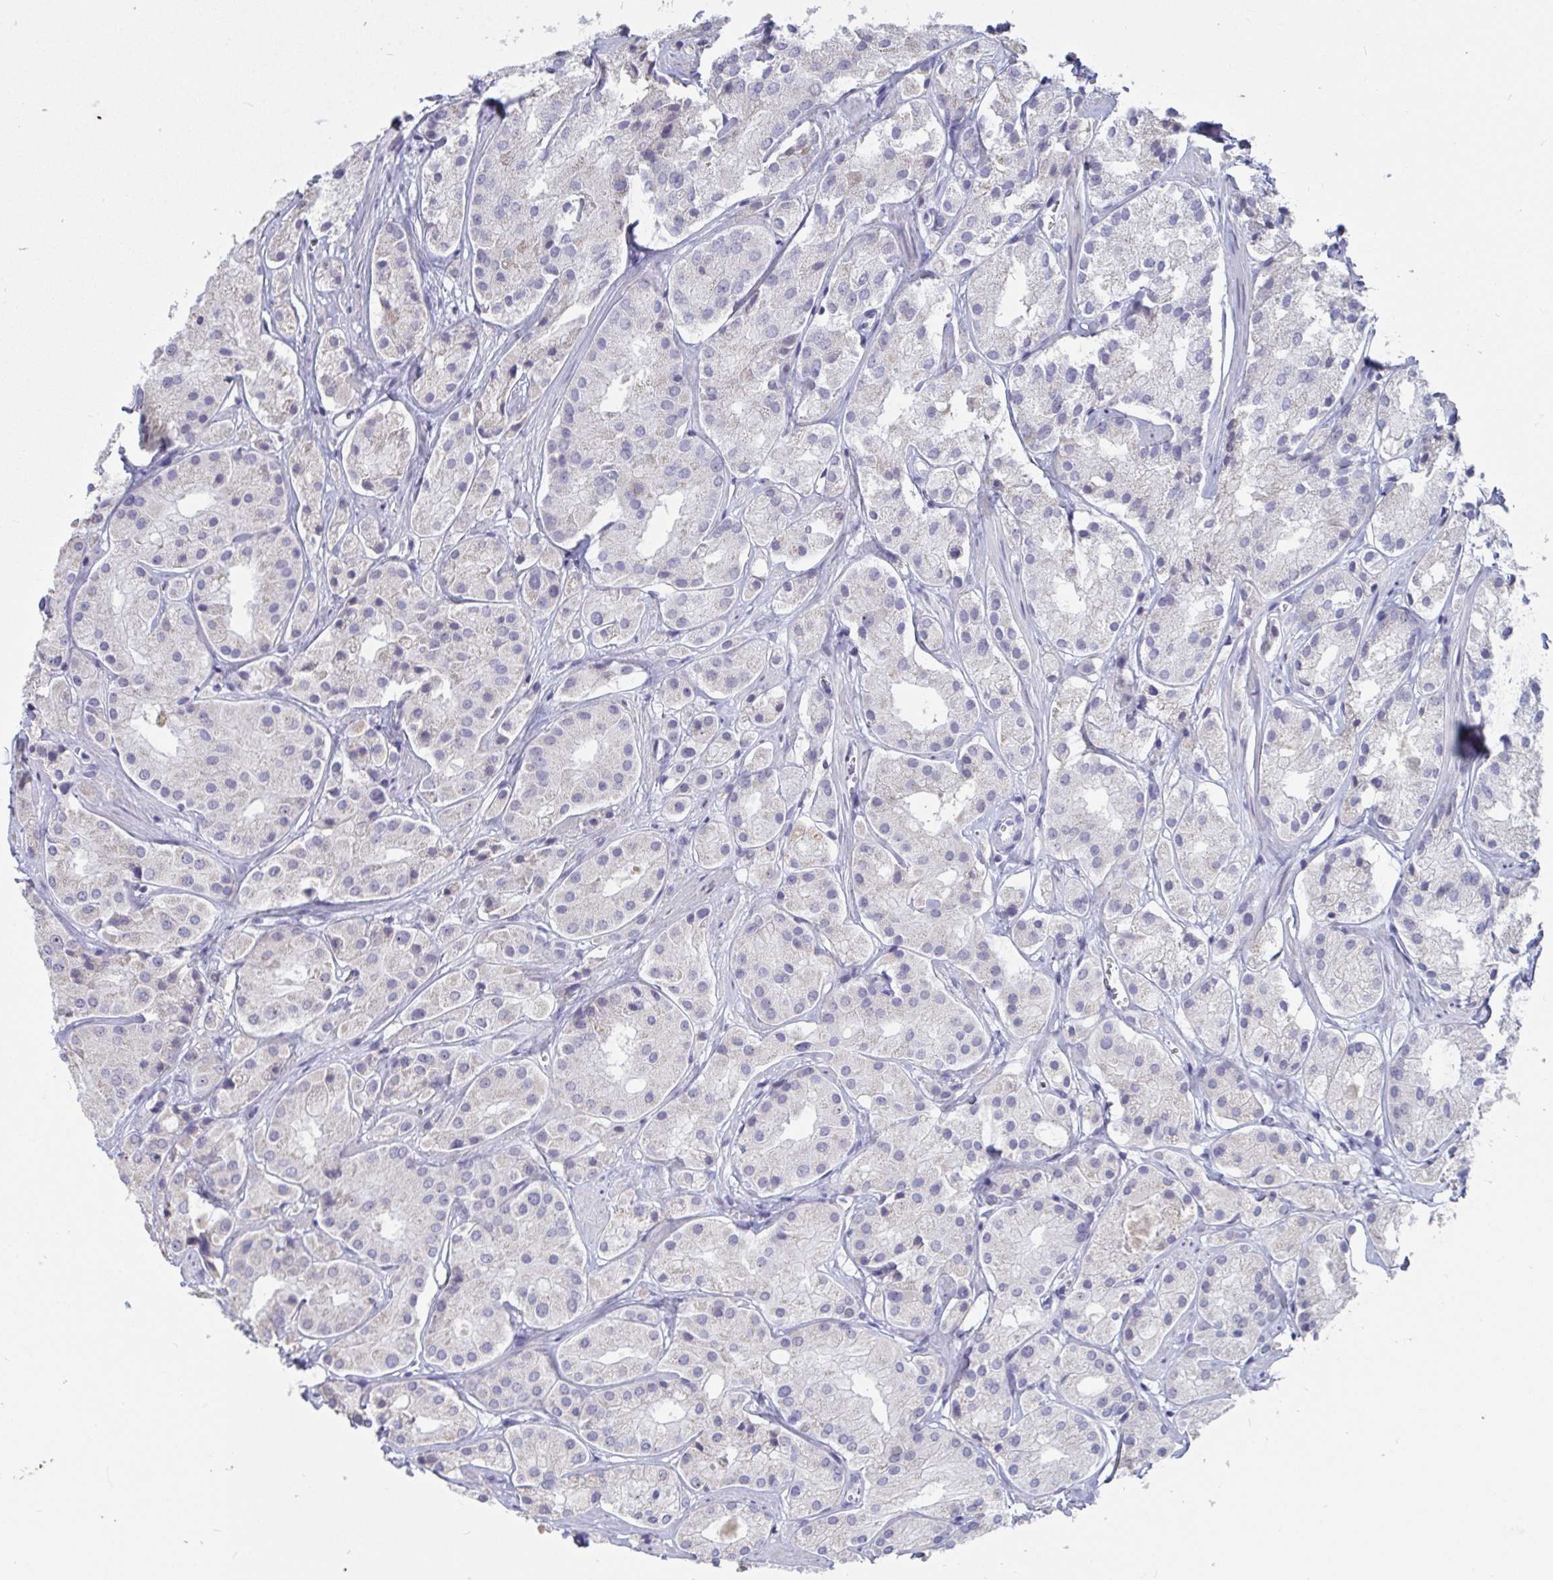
{"staining": {"intensity": "negative", "quantity": "none", "location": "none"}, "tissue": "prostate cancer", "cell_type": "Tumor cells", "image_type": "cancer", "snomed": [{"axis": "morphology", "description": "Adenocarcinoma, Low grade"}, {"axis": "topography", "description": "Prostate"}], "caption": "This is a micrograph of immunohistochemistry (IHC) staining of prostate cancer (adenocarcinoma (low-grade)), which shows no staining in tumor cells.", "gene": "MYC", "patient": {"sex": "male", "age": 69}}